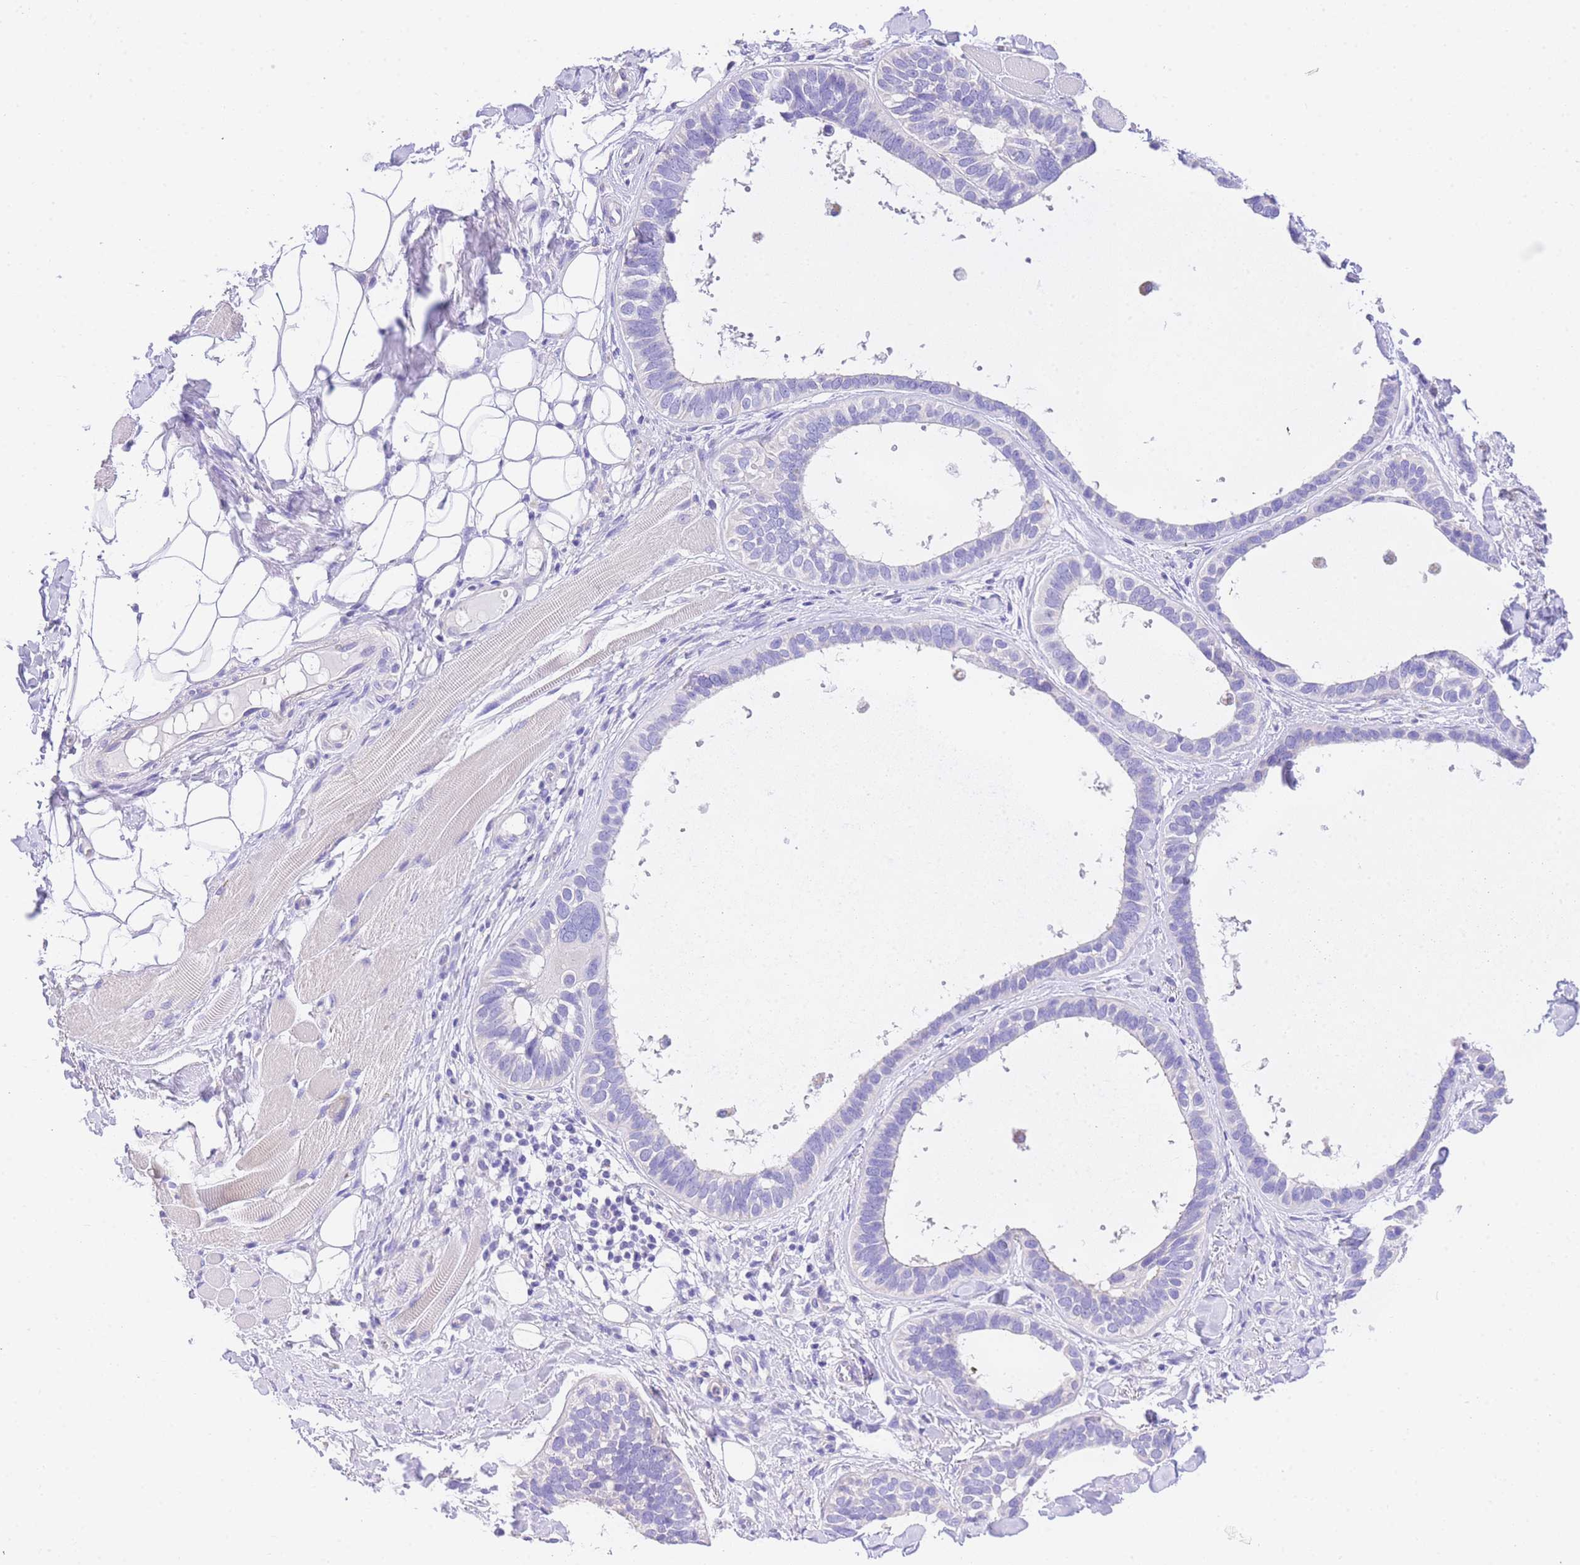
{"staining": {"intensity": "negative", "quantity": "none", "location": "none"}, "tissue": "skin cancer", "cell_type": "Tumor cells", "image_type": "cancer", "snomed": [{"axis": "morphology", "description": "Basal cell carcinoma"}, {"axis": "topography", "description": "Skin"}], "caption": "High magnification brightfield microscopy of basal cell carcinoma (skin) stained with DAB (brown) and counterstained with hematoxylin (blue): tumor cells show no significant staining. (DAB immunohistochemistry (IHC) visualized using brightfield microscopy, high magnification).", "gene": "EPN2", "patient": {"sex": "male", "age": 62}}